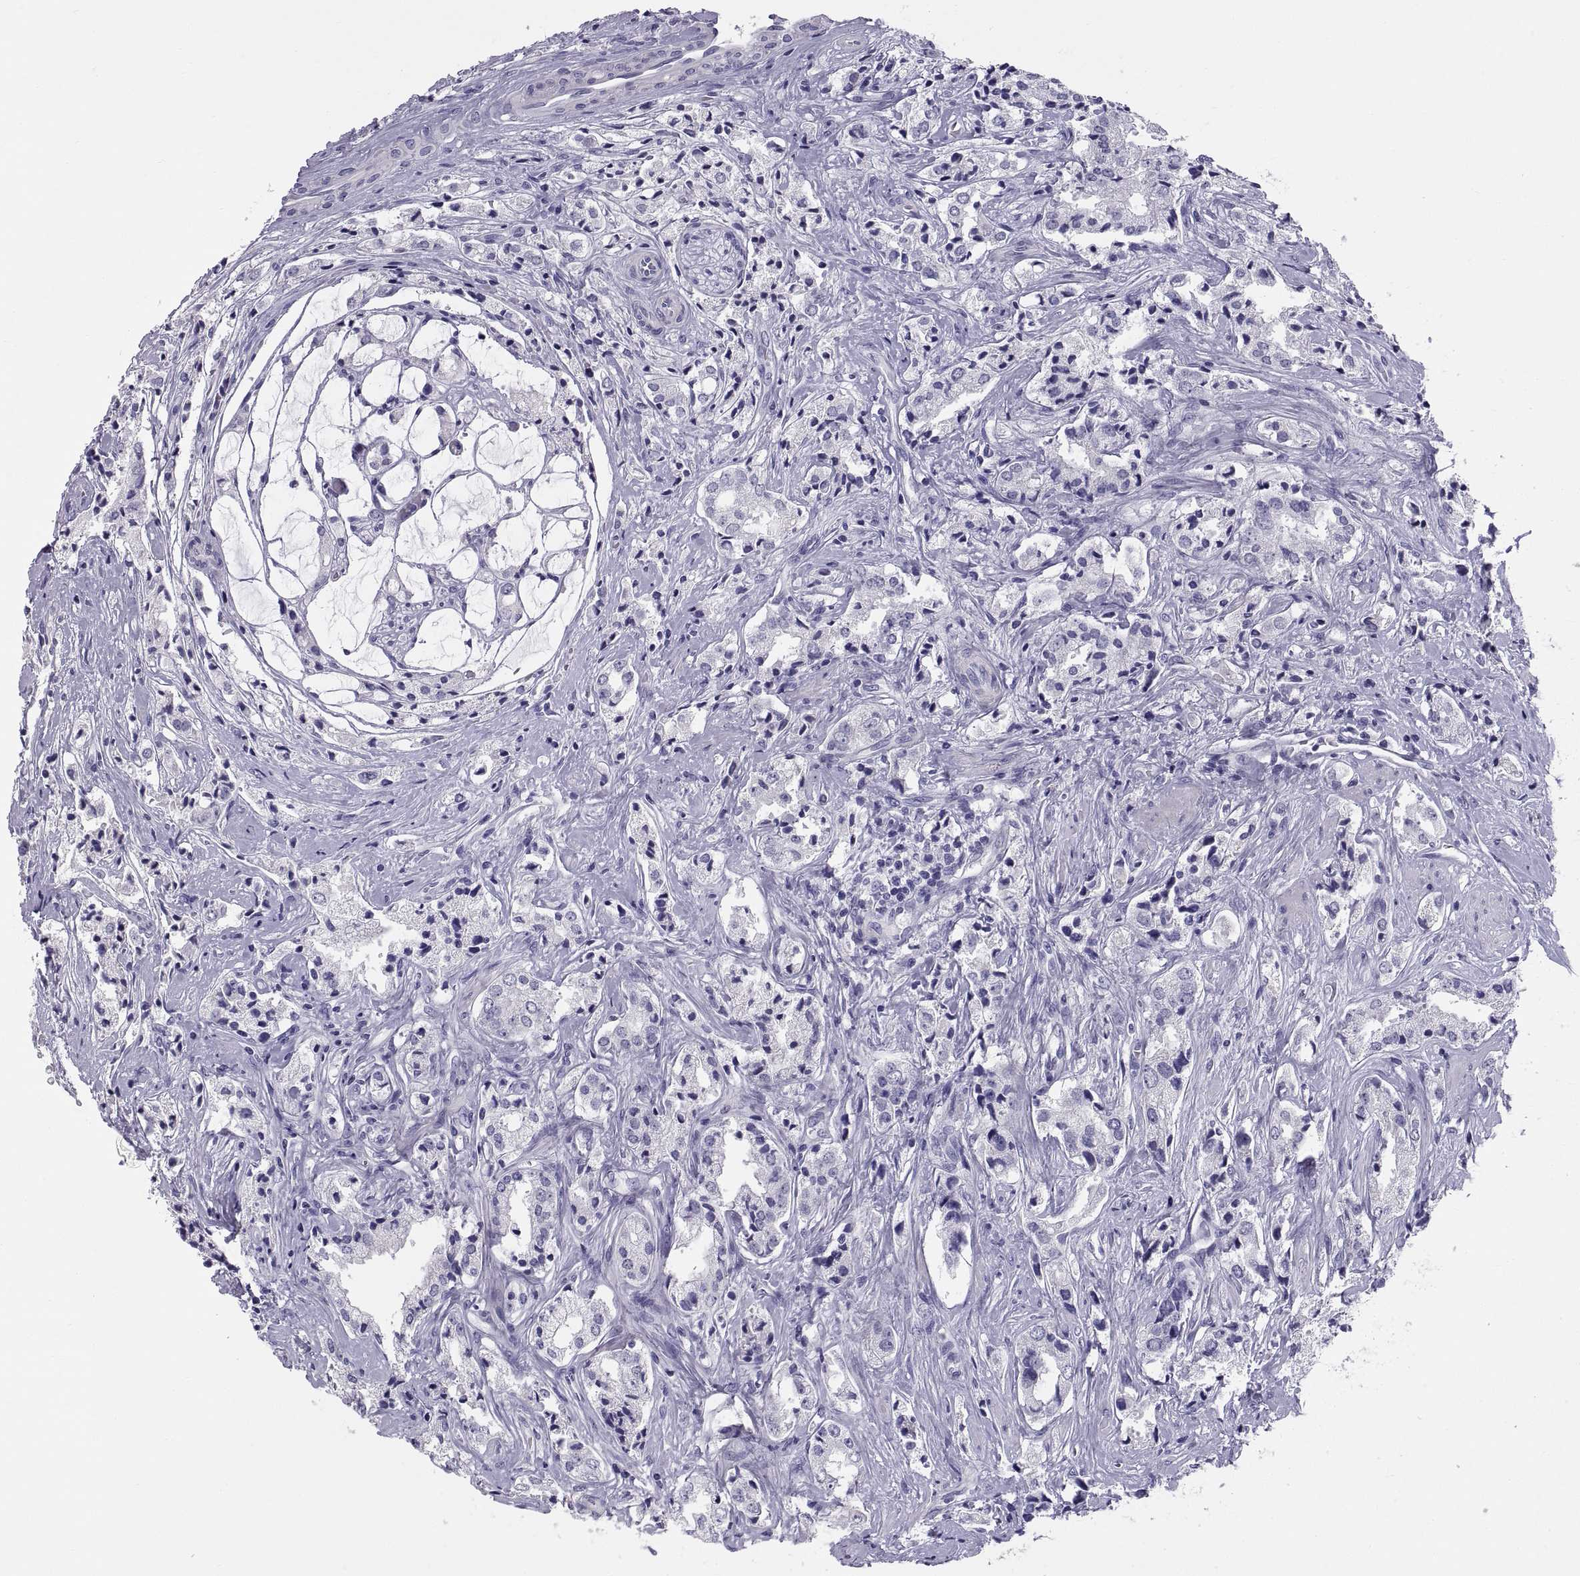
{"staining": {"intensity": "negative", "quantity": "none", "location": "none"}, "tissue": "prostate cancer", "cell_type": "Tumor cells", "image_type": "cancer", "snomed": [{"axis": "morphology", "description": "Adenocarcinoma, NOS"}, {"axis": "topography", "description": "Prostate"}], "caption": "This is an immunohistochemistry (IHC) histopathology image of human prostate cancer (adenocarcinoma). There is no staining in tumor cells.", "gene": "RNASE12", "patient": {"sex": "male", "age": 66}}